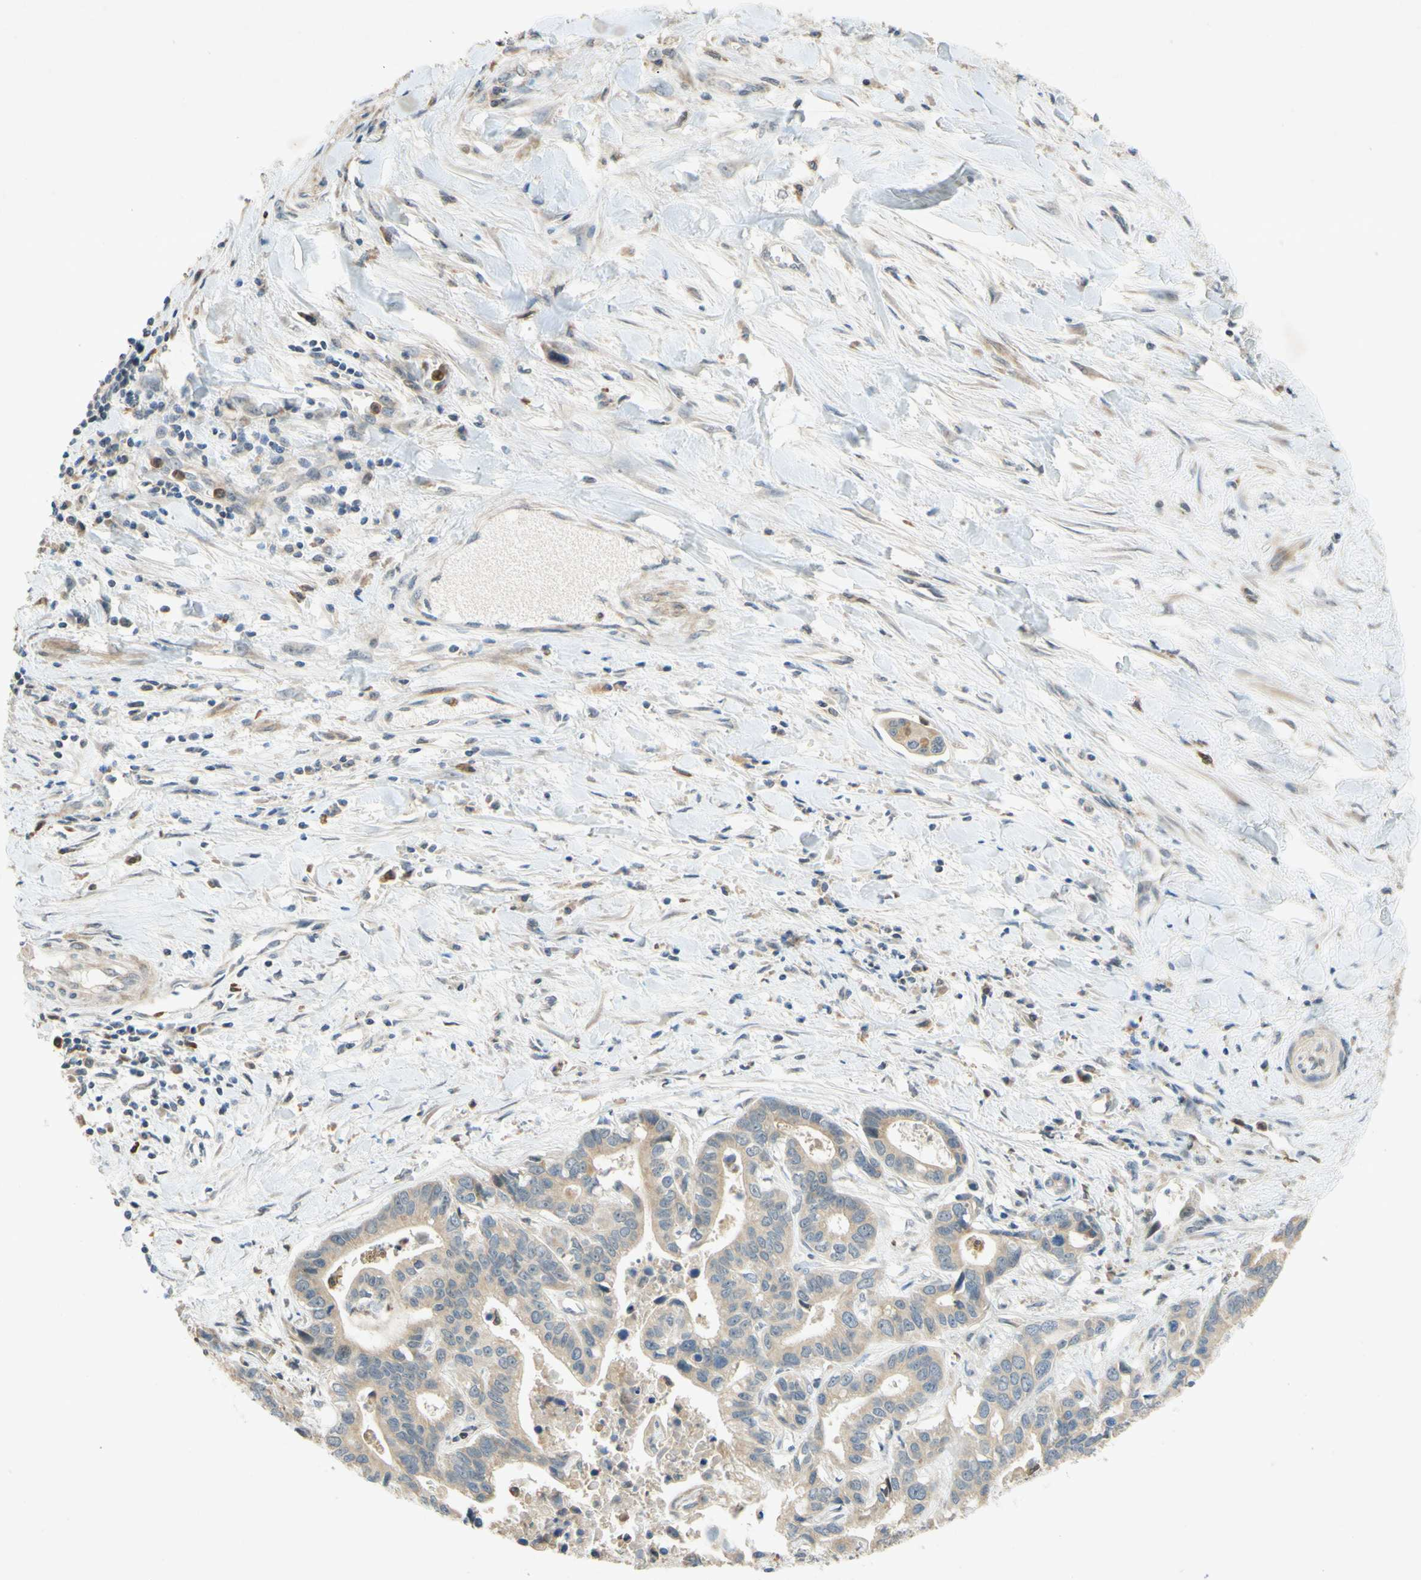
{"staining": {"intensity": "weak", "quantity": ">75%", "location": "cytoplasmic/membranous"}, "tissue": "liver cancer", "cell_type": "Tumor cells", "image_type": "cancer", "snomed": [{"axis": "morphology", "description": "Cholangiocarcinoma"}, {"axis": "topography", "description": "Liver"}], "caption": "Immunohistochemical staining of human liver cholangiocarcinoma reveals low levels of weak cytoplasmic/membranous staining in about >75% of tumor cells. (DAB IHC, brown staining for protein, blue staining for nuclei).", "gene": "GATA1", "patient": {"sex": "female", "age": 65}}